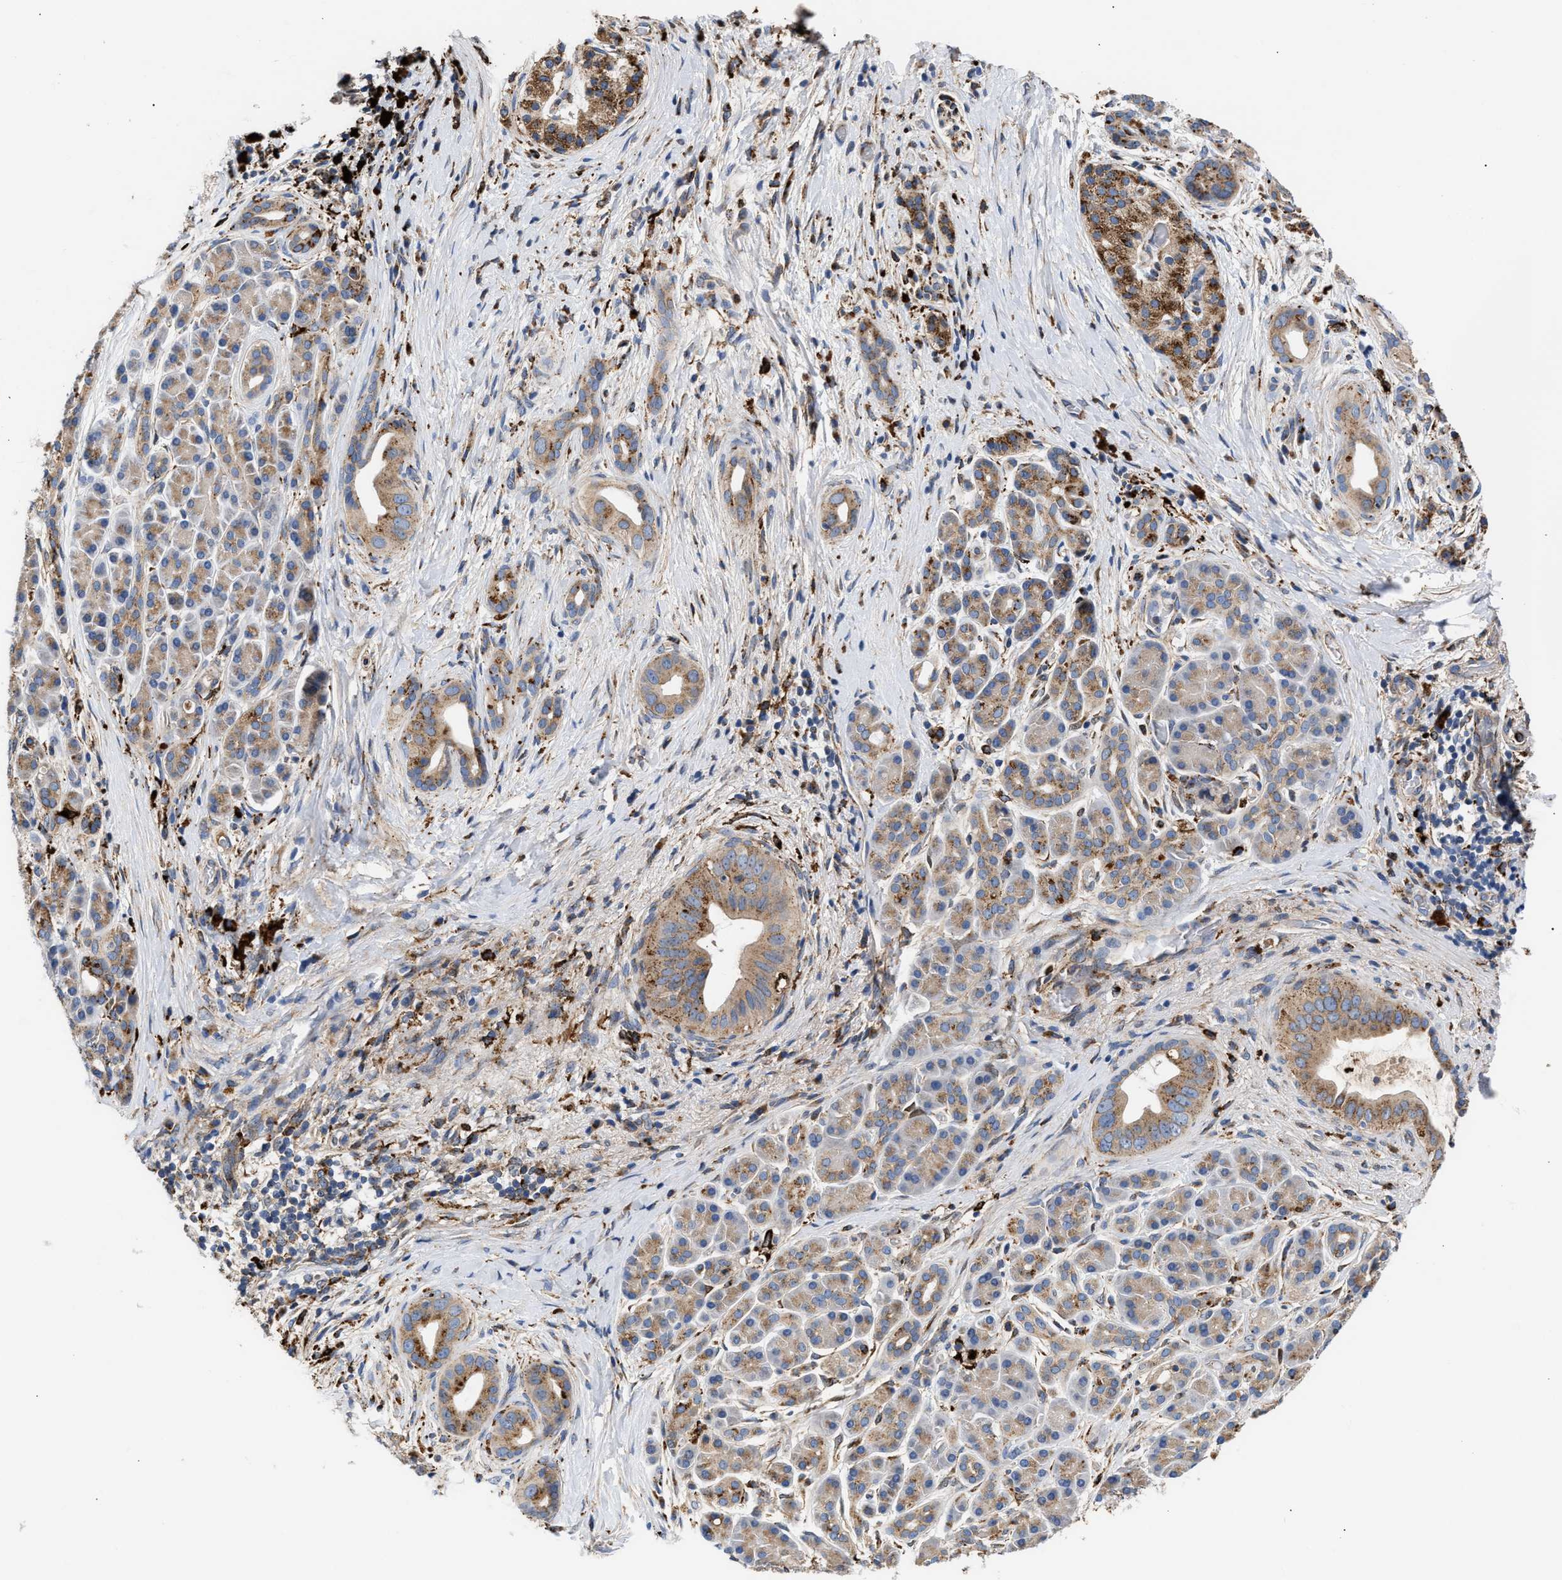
{"staining": {"intensity": "moderate", "quantity": ">75%", "location": "cytoplasmic/membranous"}, "tissue": "pancreatic cancer", "cell_type": "Tumor cells", "image_type": "cancer", "snomed": [{"axis": "morphology", "description": "Adenocarcinoma, NOS"}, {"axis": "topography", "description": "Pancreas"}], "caption": "The micrograph exhibits a brown stain indicating the presence of a protein in the cytoplasmic/membranous of tumor cells in pancreatic adenocarcinoma. (Stains: DAB (3,3'-diaminobenzidine) in brown, nuclei in blue, Microscopy: brightfield microscopy at high magnification).", "gene": "CCDC146", "patient": {"sex": "male", "age": 55}}